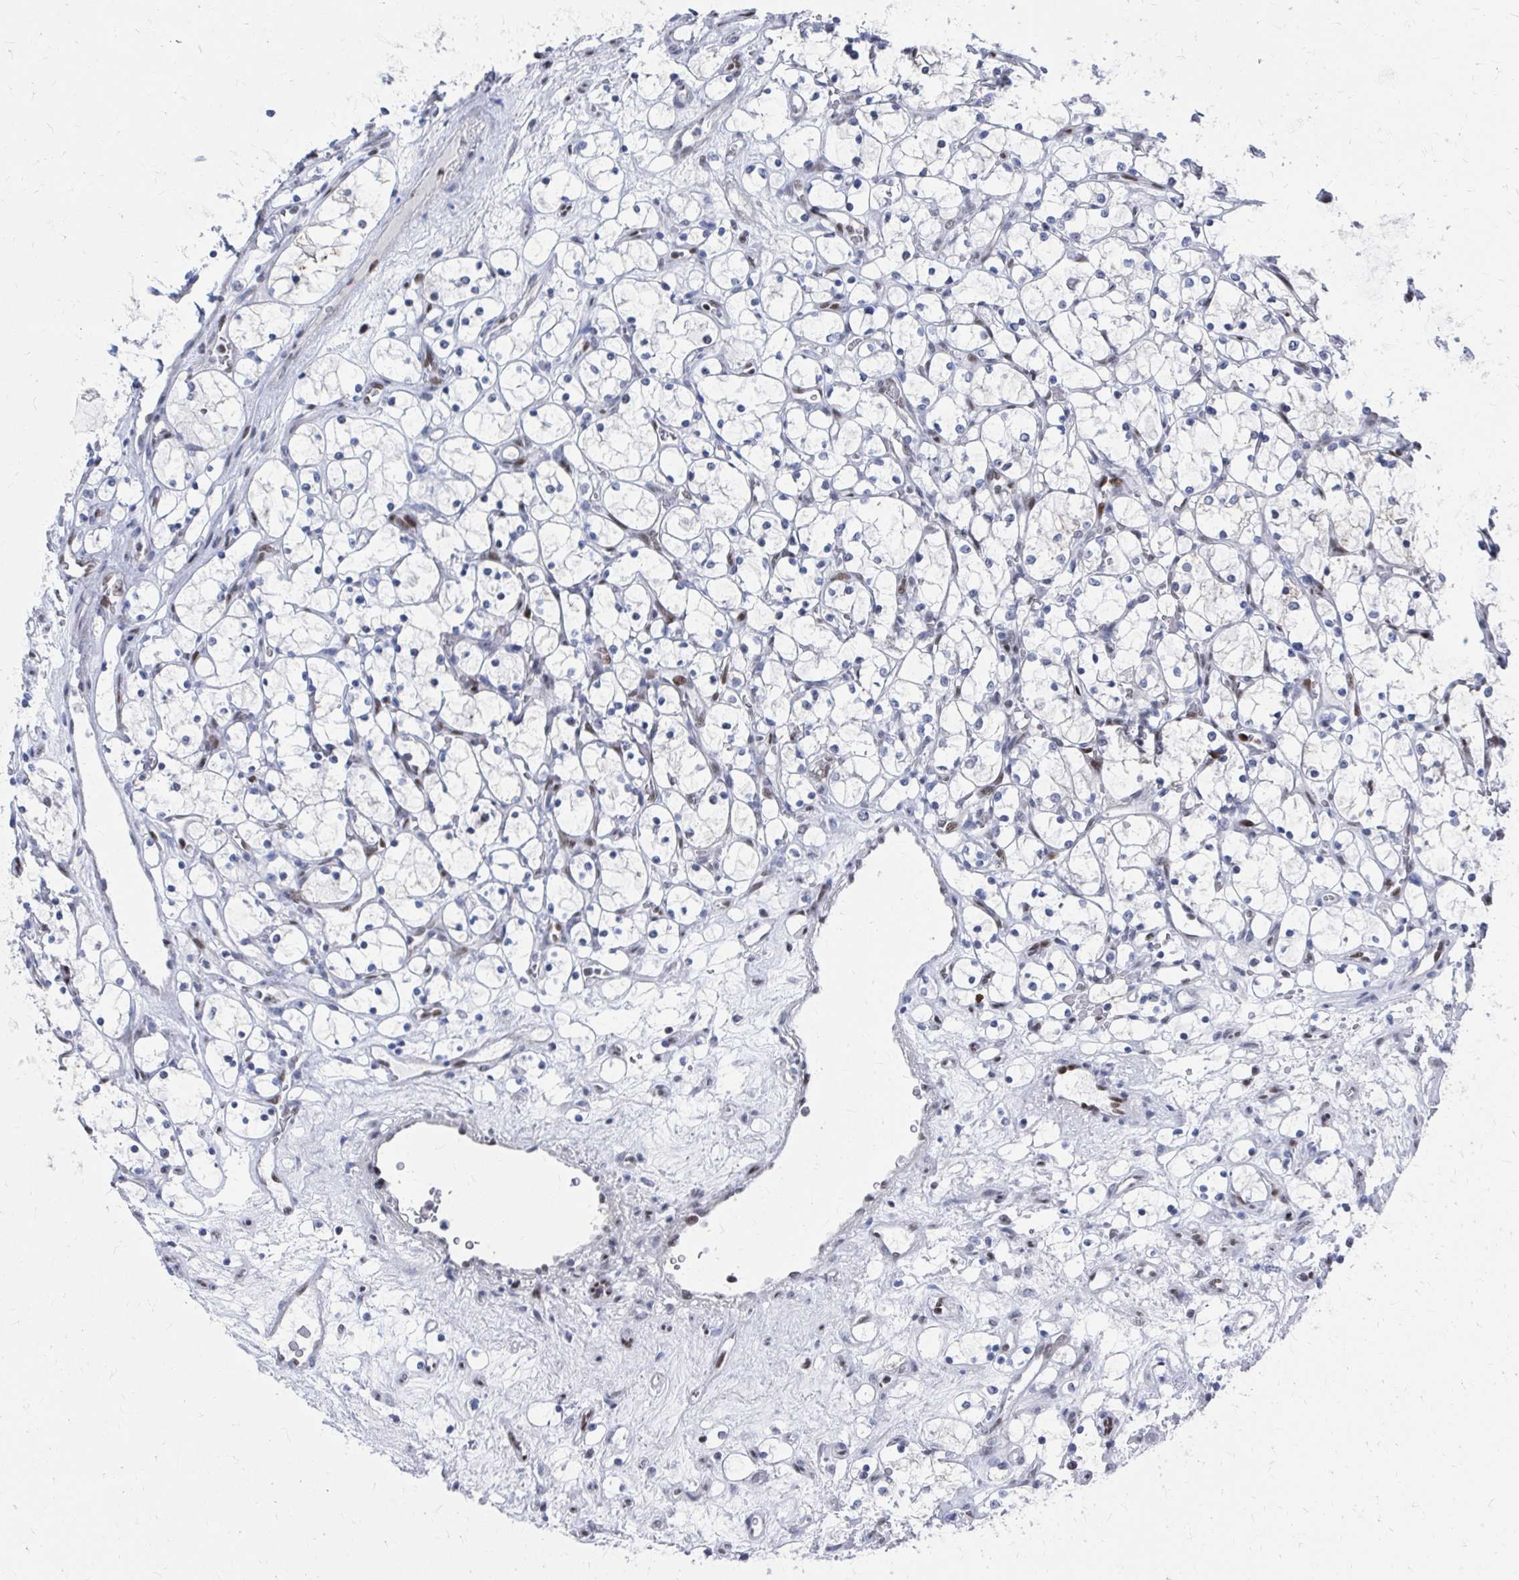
{"staining": {"intensity": "negative", "quantity": "none", "location": "none"}, "tissue": "renal cancer", "cell_type": "Tumor cells", "image_type": "cancer", "snomed": [{"axis": "morphology", "description": "Adenocarcinoma, NOS"}, {"axis": "topography", "description": "Kidney"}], "caption": "High power microscopy micrograph of an IHC histopathology image of renal adenocarcinoma, revealing no significant staining in tumor cells.", "gene": "CDIN1", "patient": {"sex": "female", "age": 69}}